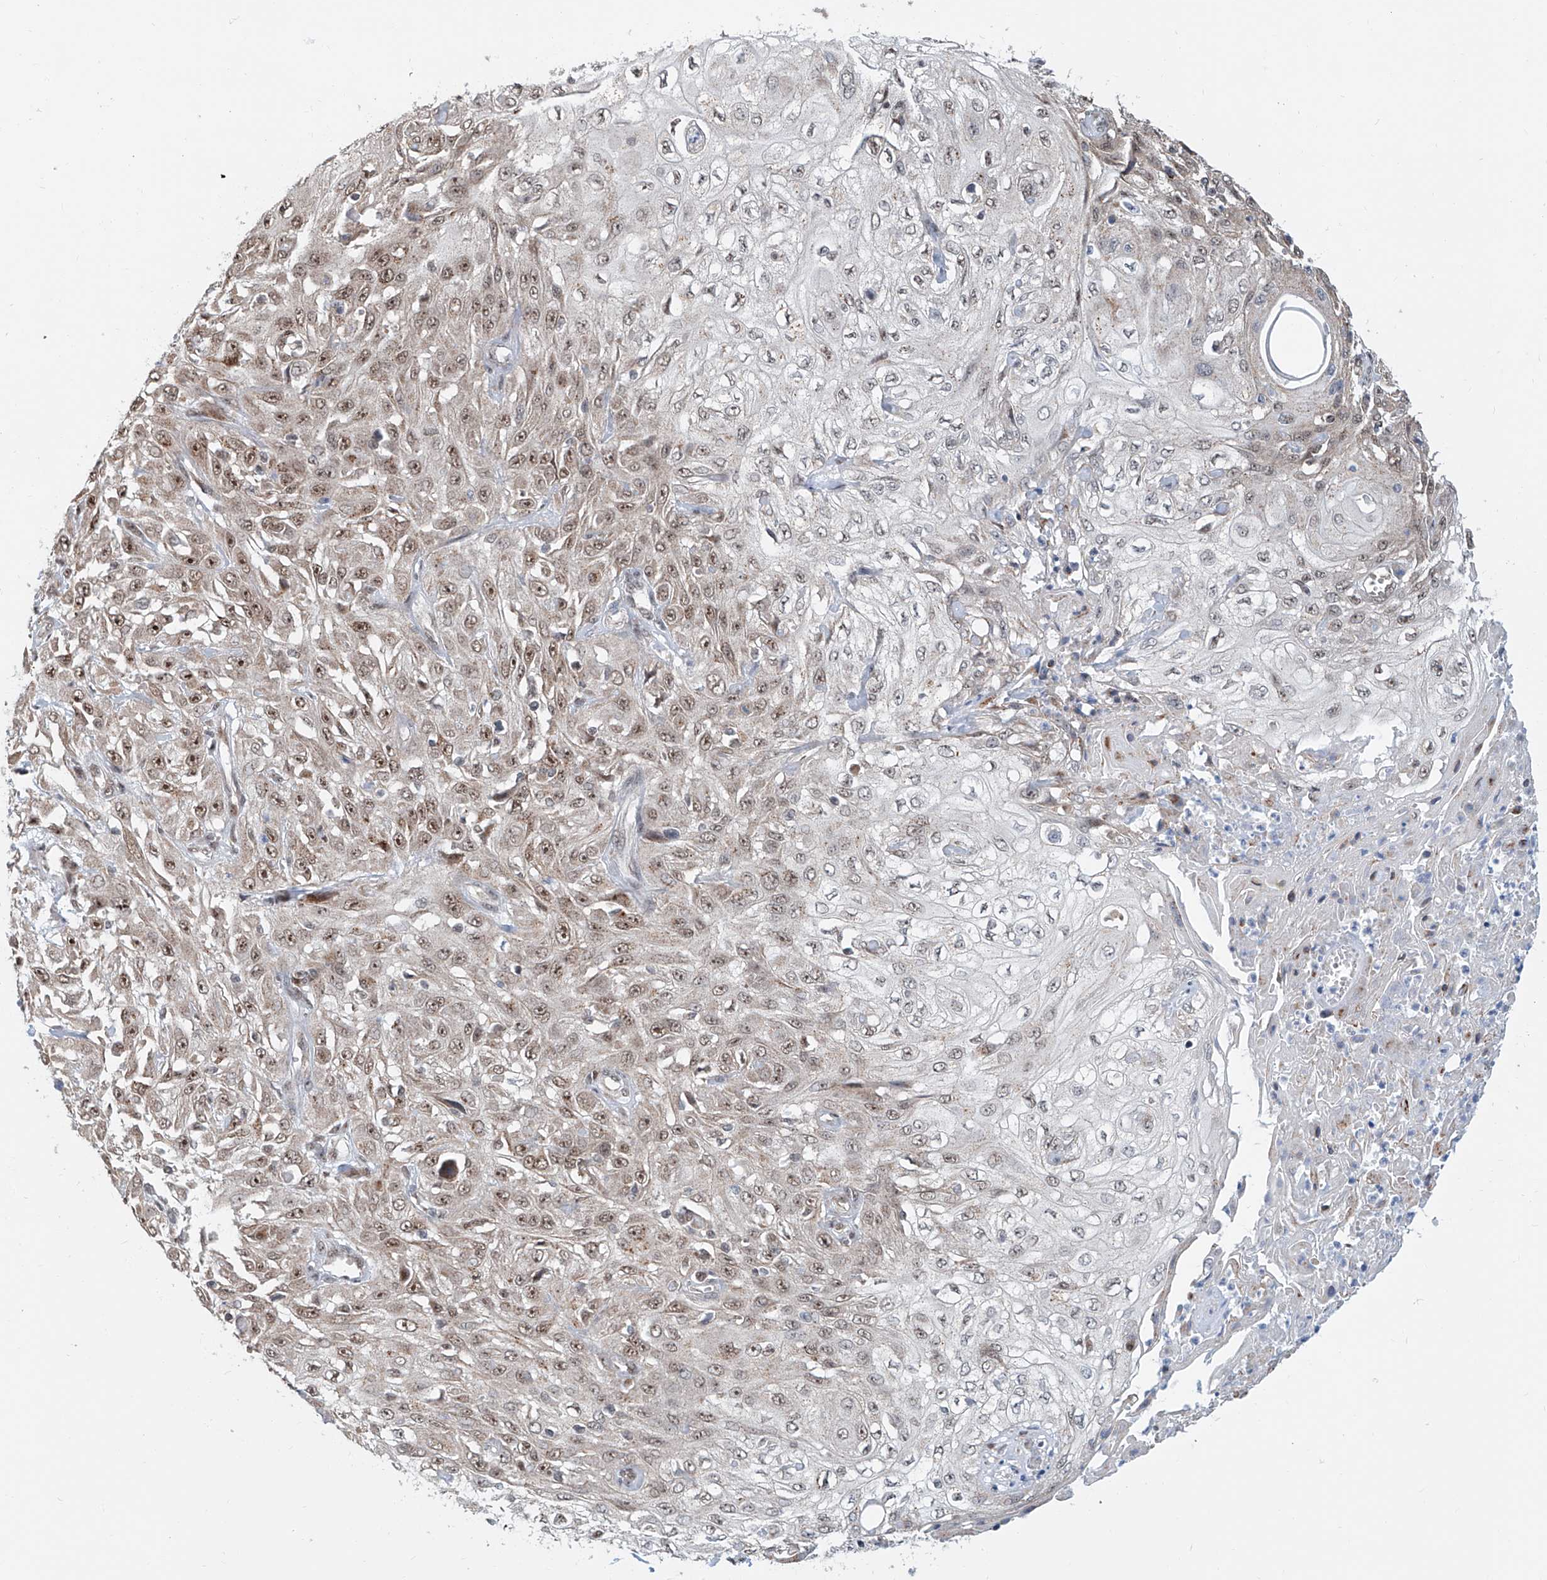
{"staining": {"intensity": "moderate", "quantity": ">75%", "location": "nuclear"}, "tissue": "skin cancer", "cell_type": "Tumor cells", "image_type": "cancer", "snomed": [{"axis": "morphology", "description": "Squamous cell carcinoma, NOS"}, {"axis": "morphology", "description": "Squamous cell carcinoma, metastatic, NOS"}, {"axis": "topography", "description": "Skin"}, {"axis": "topography", "description": "Lymph node"}], "caption": "Skin squamous cell carcinoma tissue displays moderate nuclear positivity in approximately >75% of tumor cells", "gene": "SDE2", "patient": {"sex": "male", "age": 75}}